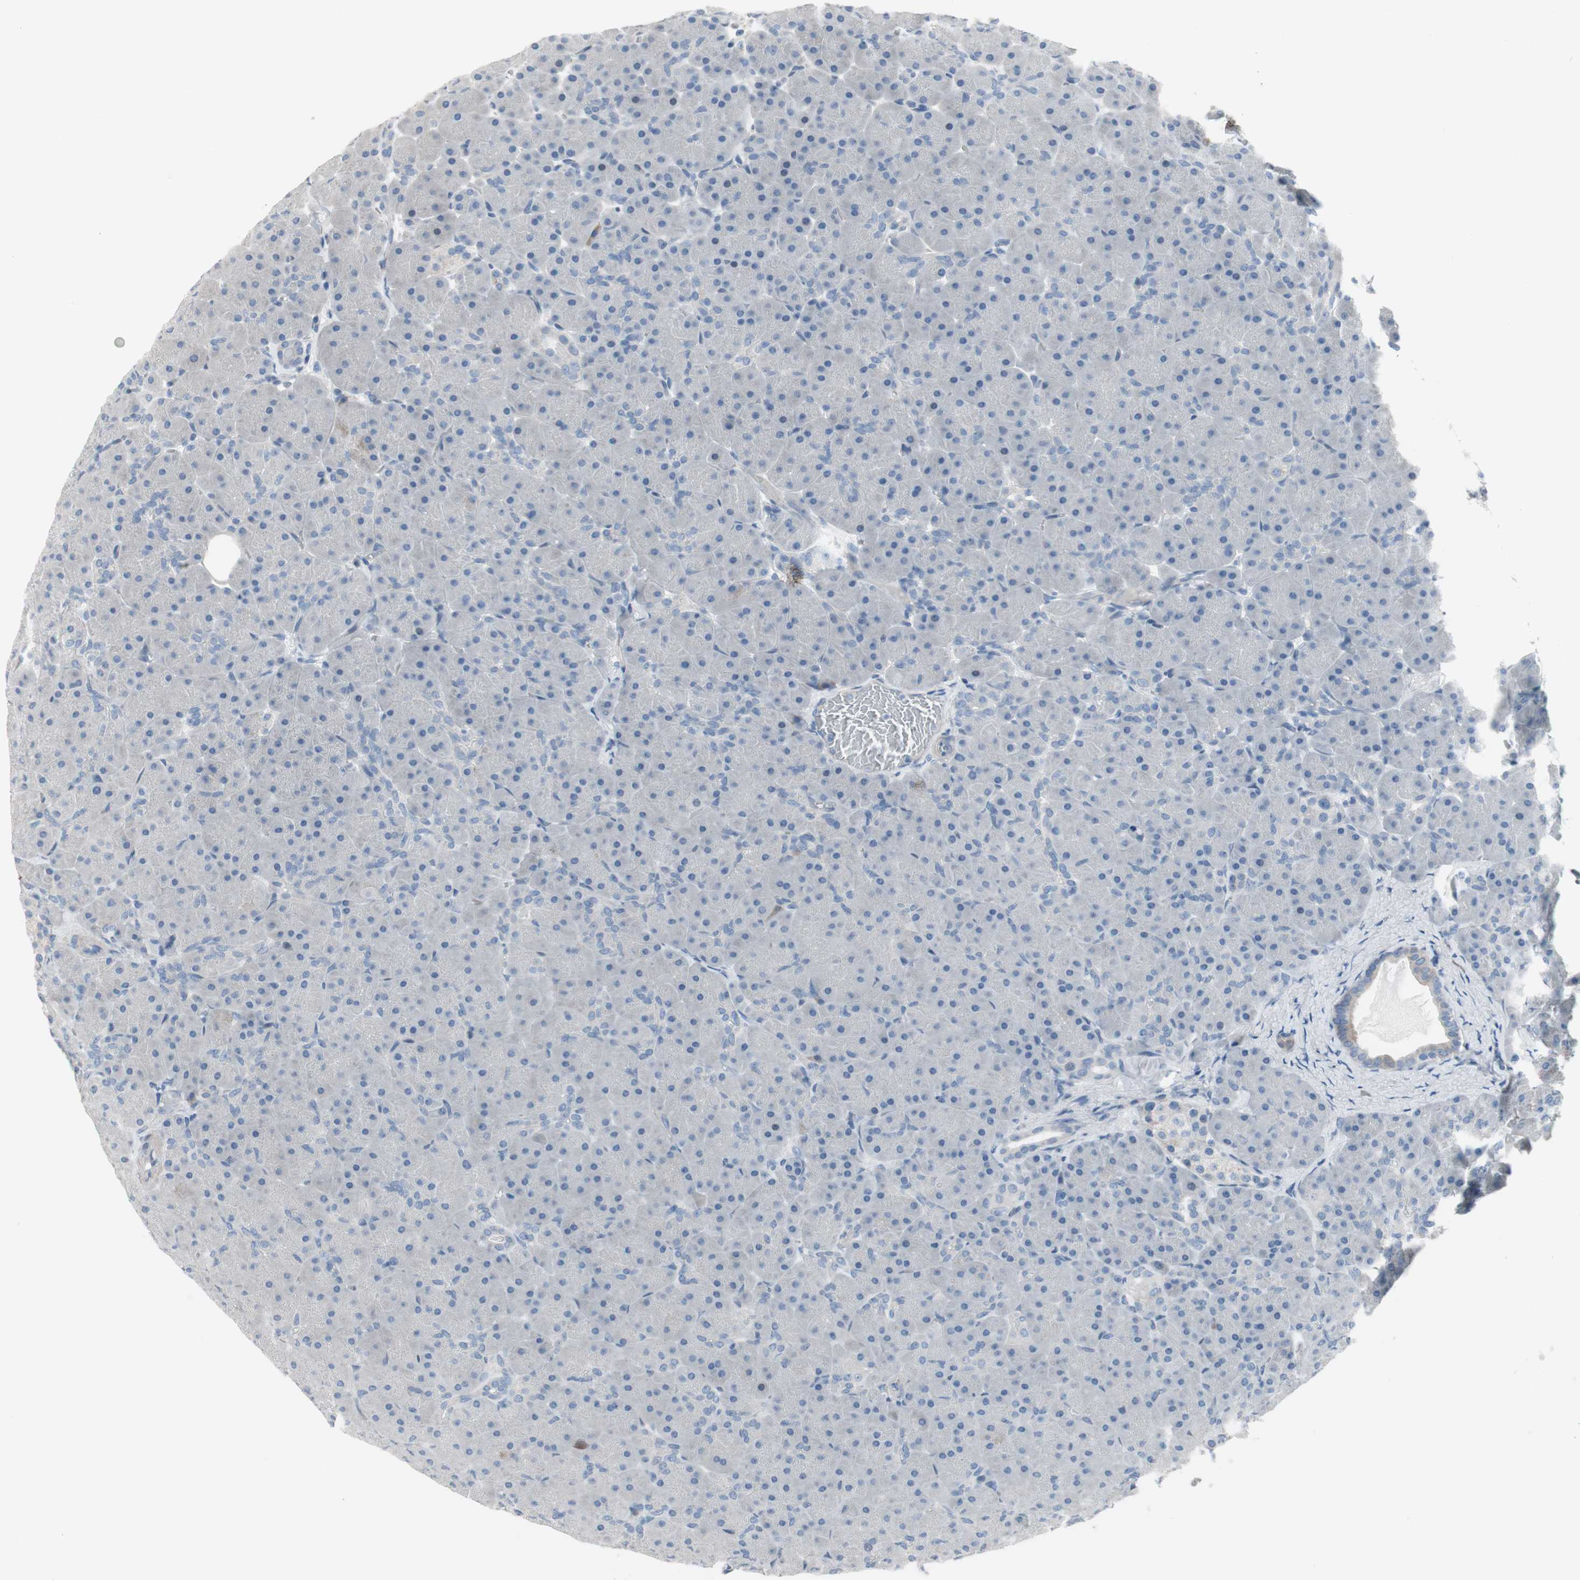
{"staining": {"intensity": "negative", "quantity": "none", "location": "none"}, "tissue": "pancreas", "cell_type": "Exocrine glandular cells", "image_type": "normal", "snomed": [{"axis": "morphology", "description": "Normal tissue, NOS"}, {"axis": "topography", "description": "Pancreas"}], "caption": "Normal pancreas was stained to show a protein in brown. There is no significant staining in exocrine glandular cells. (DAB (3,3'-diaminobenzidine) immunohistochemistry (IHC) visualized using brightfield microscopy, high magnification).", "gene": "PIGR", "patient": {"sex": "male", "age": 66}}